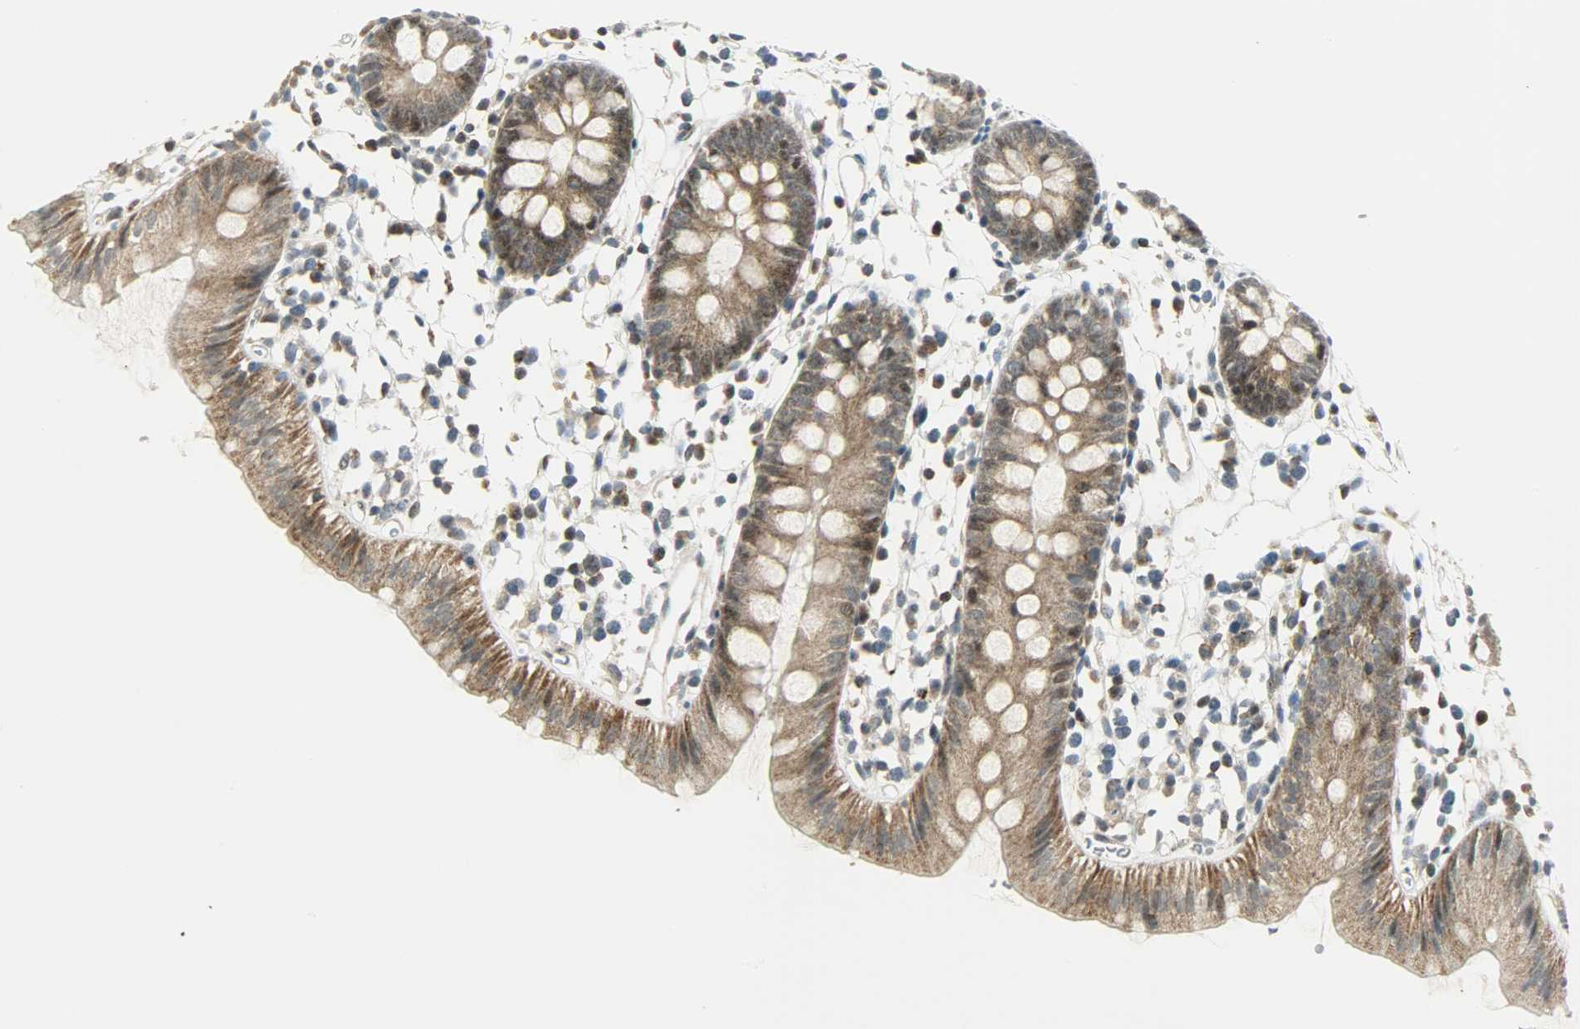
{"staining": {"intensity": "moderate", "quantity": ">75%", "location": "cytoplasmic/membranous"}, "tissue": "colon", "cell_type": "Glandular cells", "image_type": "normal", "snomed": [{"axis": "morphology", "description": "Normal tissue, NOS"}, {"axis": "topography", "description": "Colon"}], "caption": "This image shows immunohistochemistry (IHC) staining of benign human colon, with medium moderate cytoplasmic/membranous positivity in about >75% of glandular cells.", "gene": "IL15", "patient": {"sex": "male", "age": 14}}